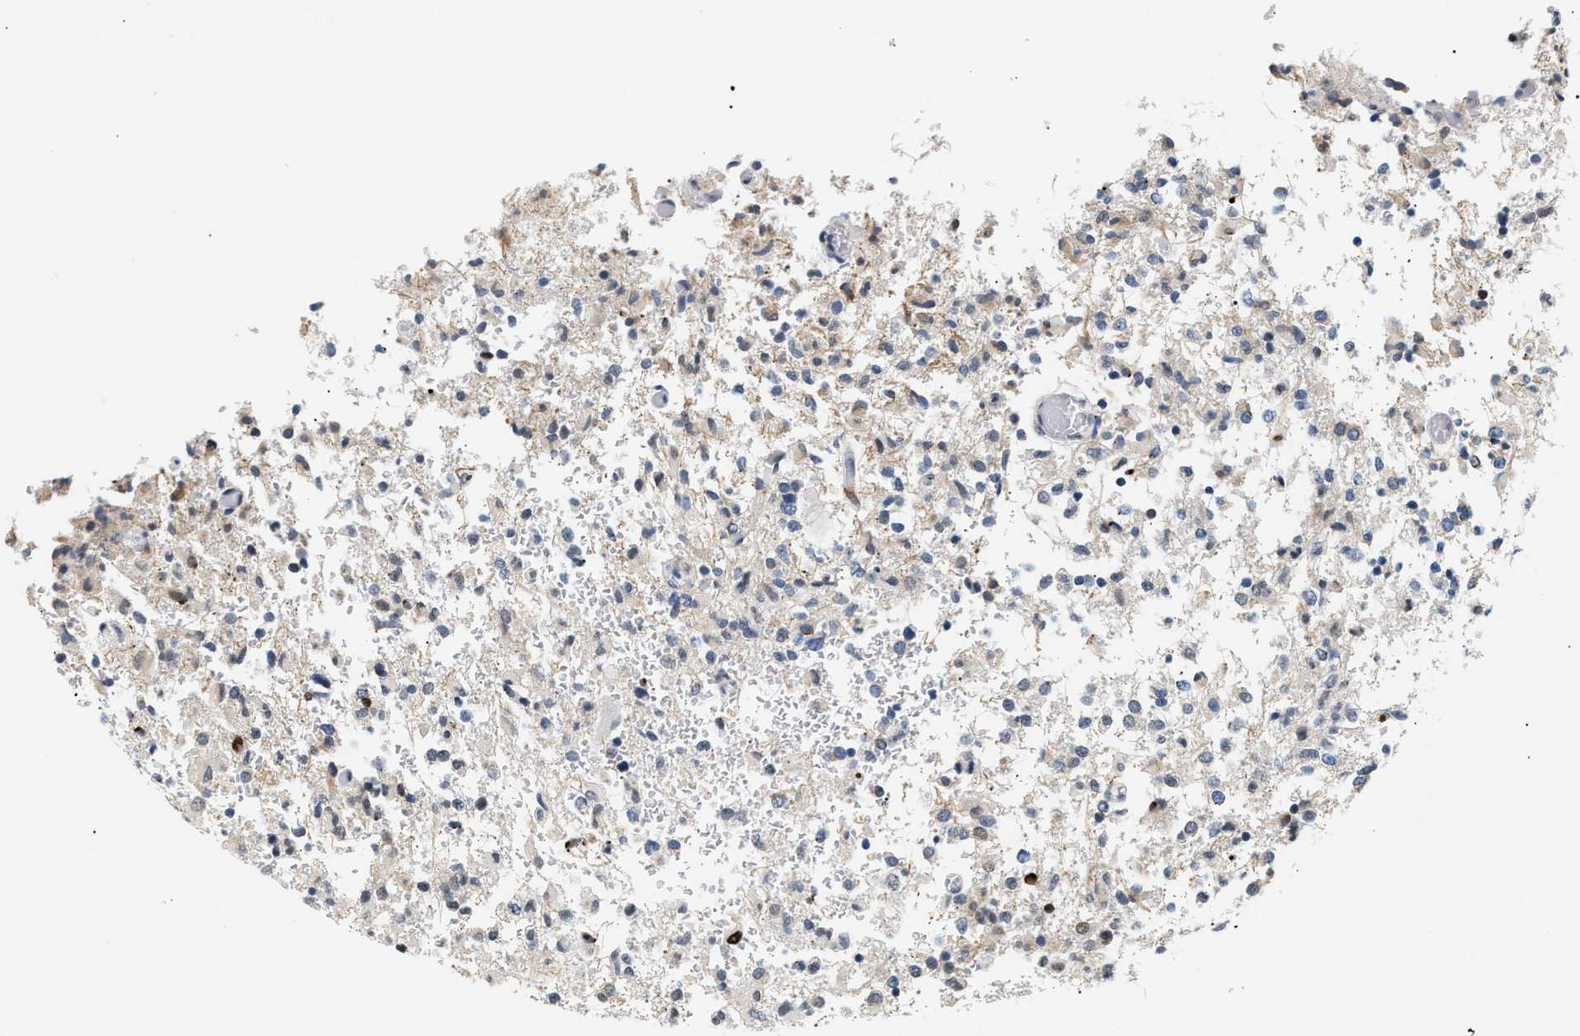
{"staining": {"intensity": "weak", "quantity": "25%-75%", "location": "nuclear"}, "tissue": "glioma", "cell_type": "Tumor cells", "image_type": "cancer", "snomed": [{"axis": "morphology", "description": "Glioma, malignant, High grade"}, {"axis": "topography", "description": "Brain"}], "caption": "Glioma stained for a protein (brown) reveals weak nuclear positive expression in approximately 25%-75% of tumor cells.", "gene": "THOC1", "patient": {"sex": "female", "age": 57}}